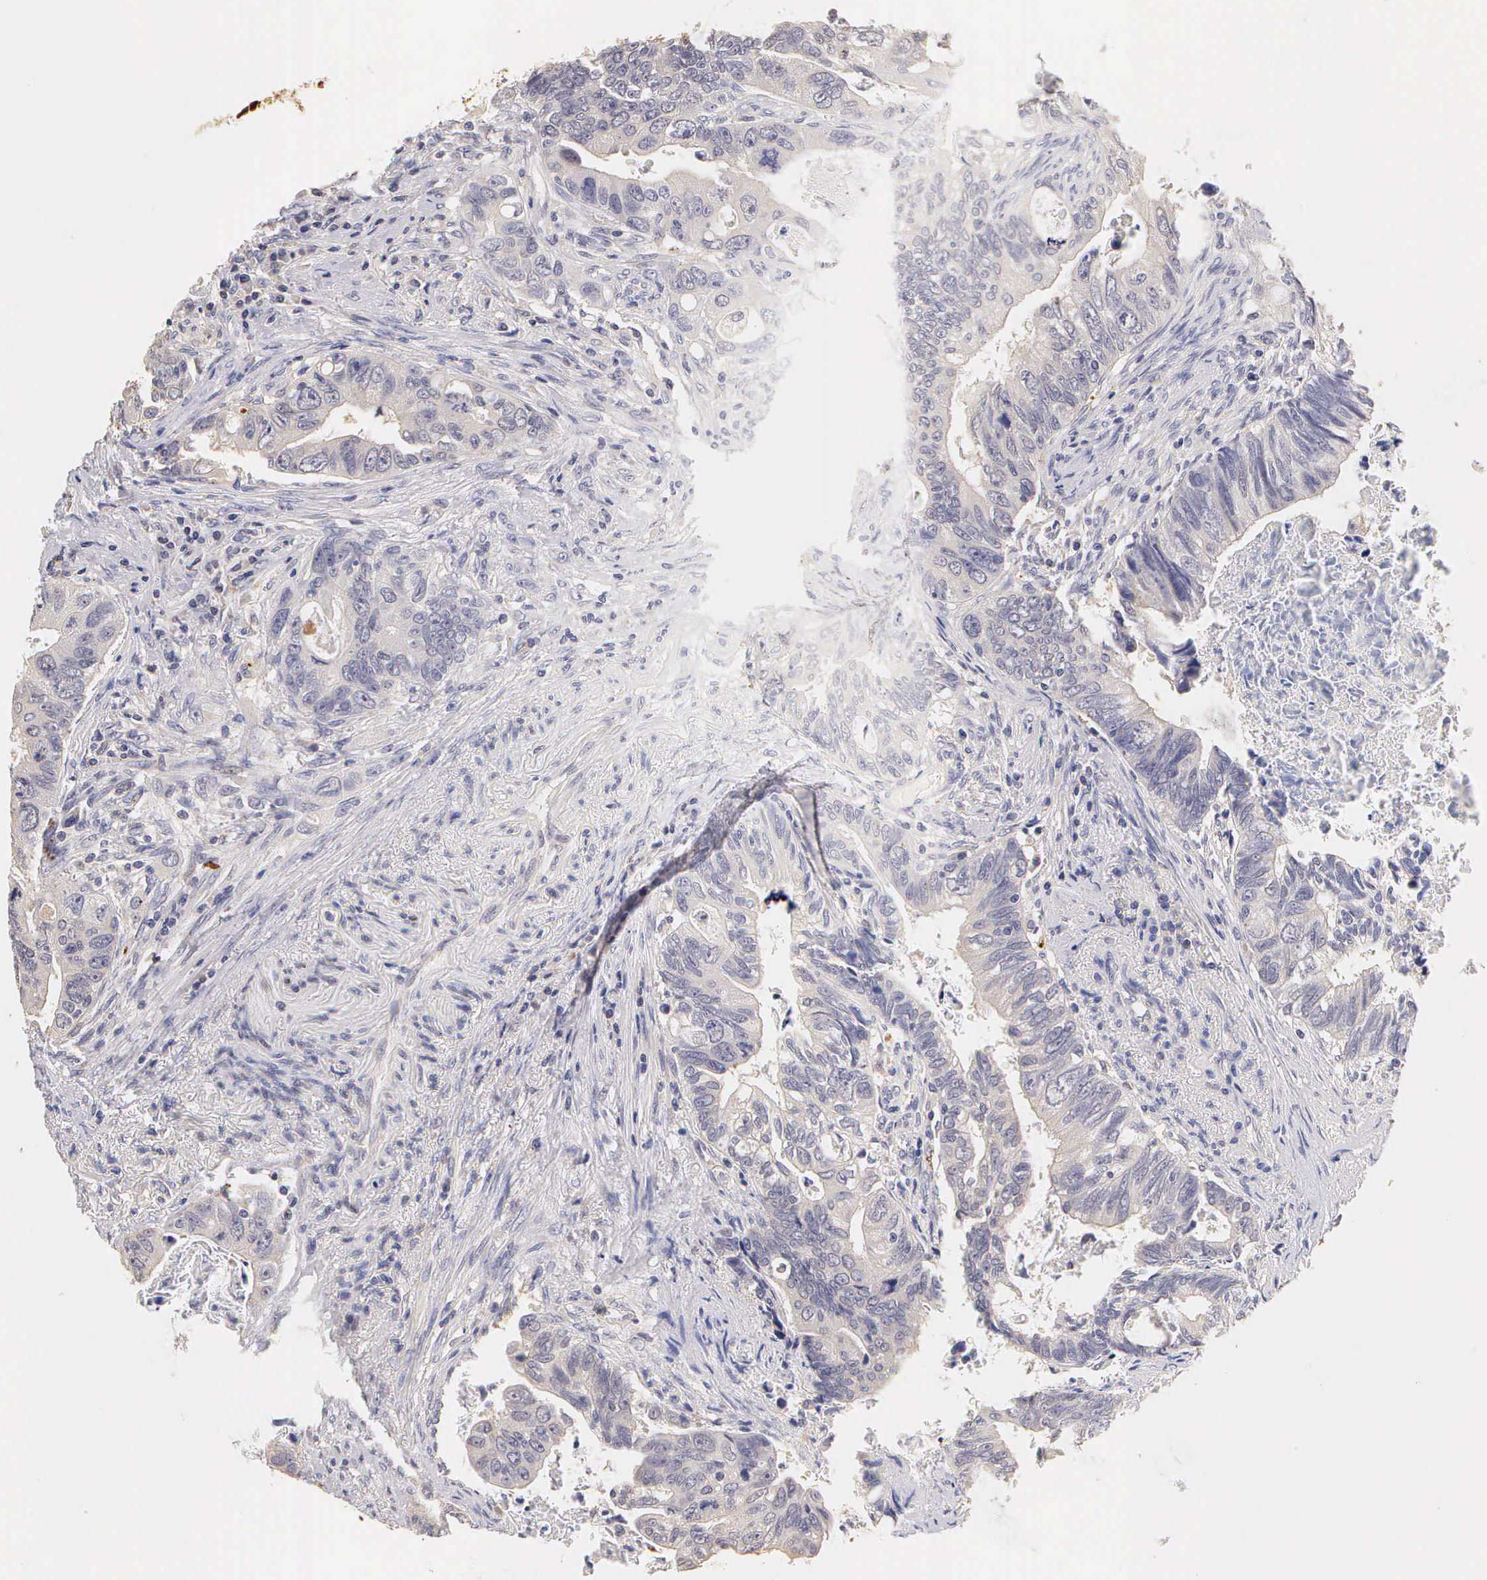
{"staining": {"intensity": "weak", "quantity": ">75%", "location": "cytoplasmic/membranous"}, "tissue": "colorectal cancer", "cell_type": "Tumor cells", "image_type": "cancer", "snomed": [{"axis": "morphology", "description": "Adenocarcinoma, NOS"}, {"axis": "topography", "description": "Rectum"}], "caption": "A histopathology image showing weak cytoplasmic/membranous expression in approximately >75% of tumor cells in colorectal cancer, as visualized by brown immunohistochemical staining.", "gene": "ESR1", "patient": {"sex": "female", "age": 57}}